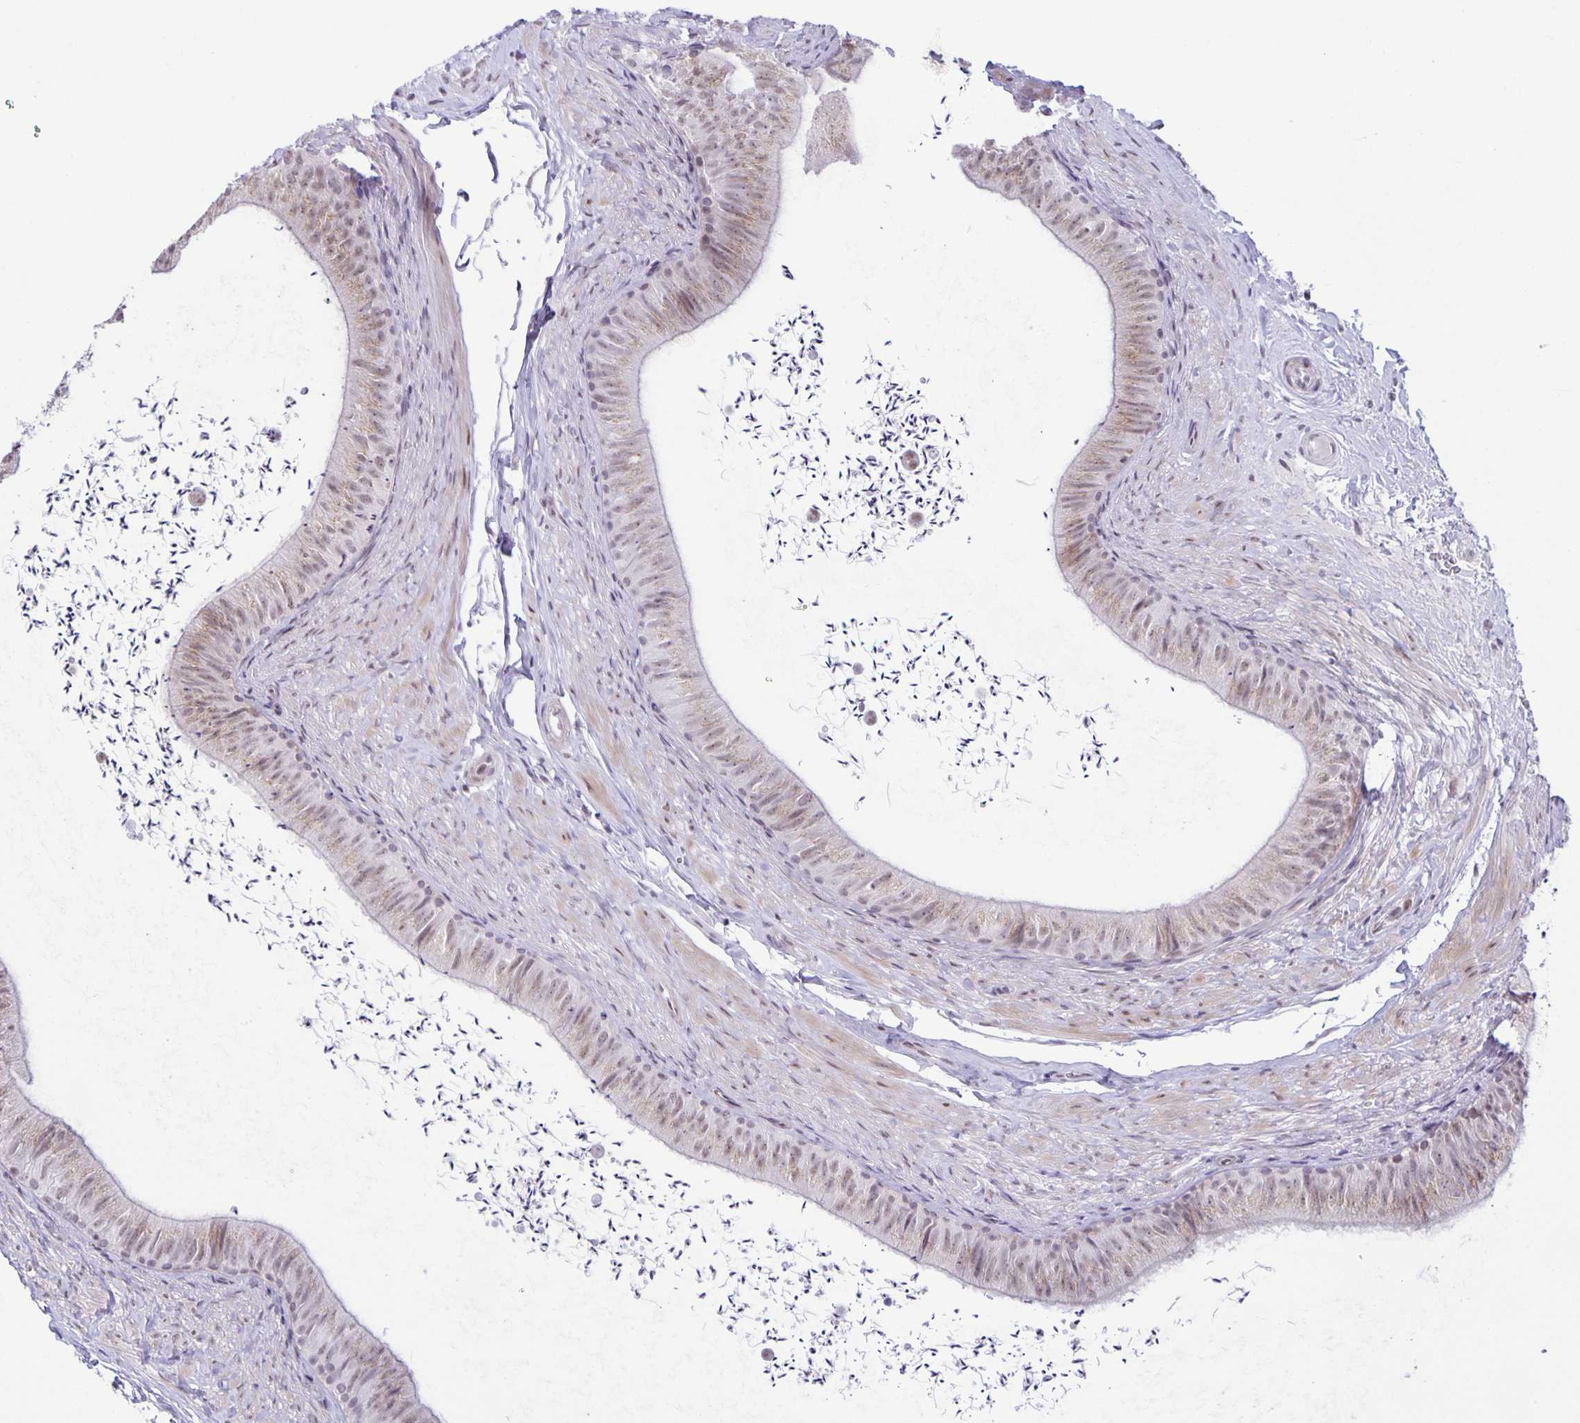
{"staining": {"intensity": "weak", "quantity": "25%-75%", "location": "cytoplasmic/membranous,nuclear"}, "tissue": "epididymis", "cell_type": "Glandular cells", "image_type": "normal", "snomed": [{"axis": "morphology", "description": "Normal tissue, NOS"}, {"axis": "topography", "description": "Epididymis, spermatic cord, NOS"}, {"axis": "topography", "description": "Epididymis"}, {"axis": "topography", "description": "Peripheral nerve tissue"}], "caption": "Weak cytoplasmic/membranous,nuclear positivity is seen in about 25%-75% of glandular cells in benign epididymis. (brown staining indicates protein expression, while blue staining denotes nuclei).", "gene": "PHRF1", "patient": {"sex": "male", "age": 29}}